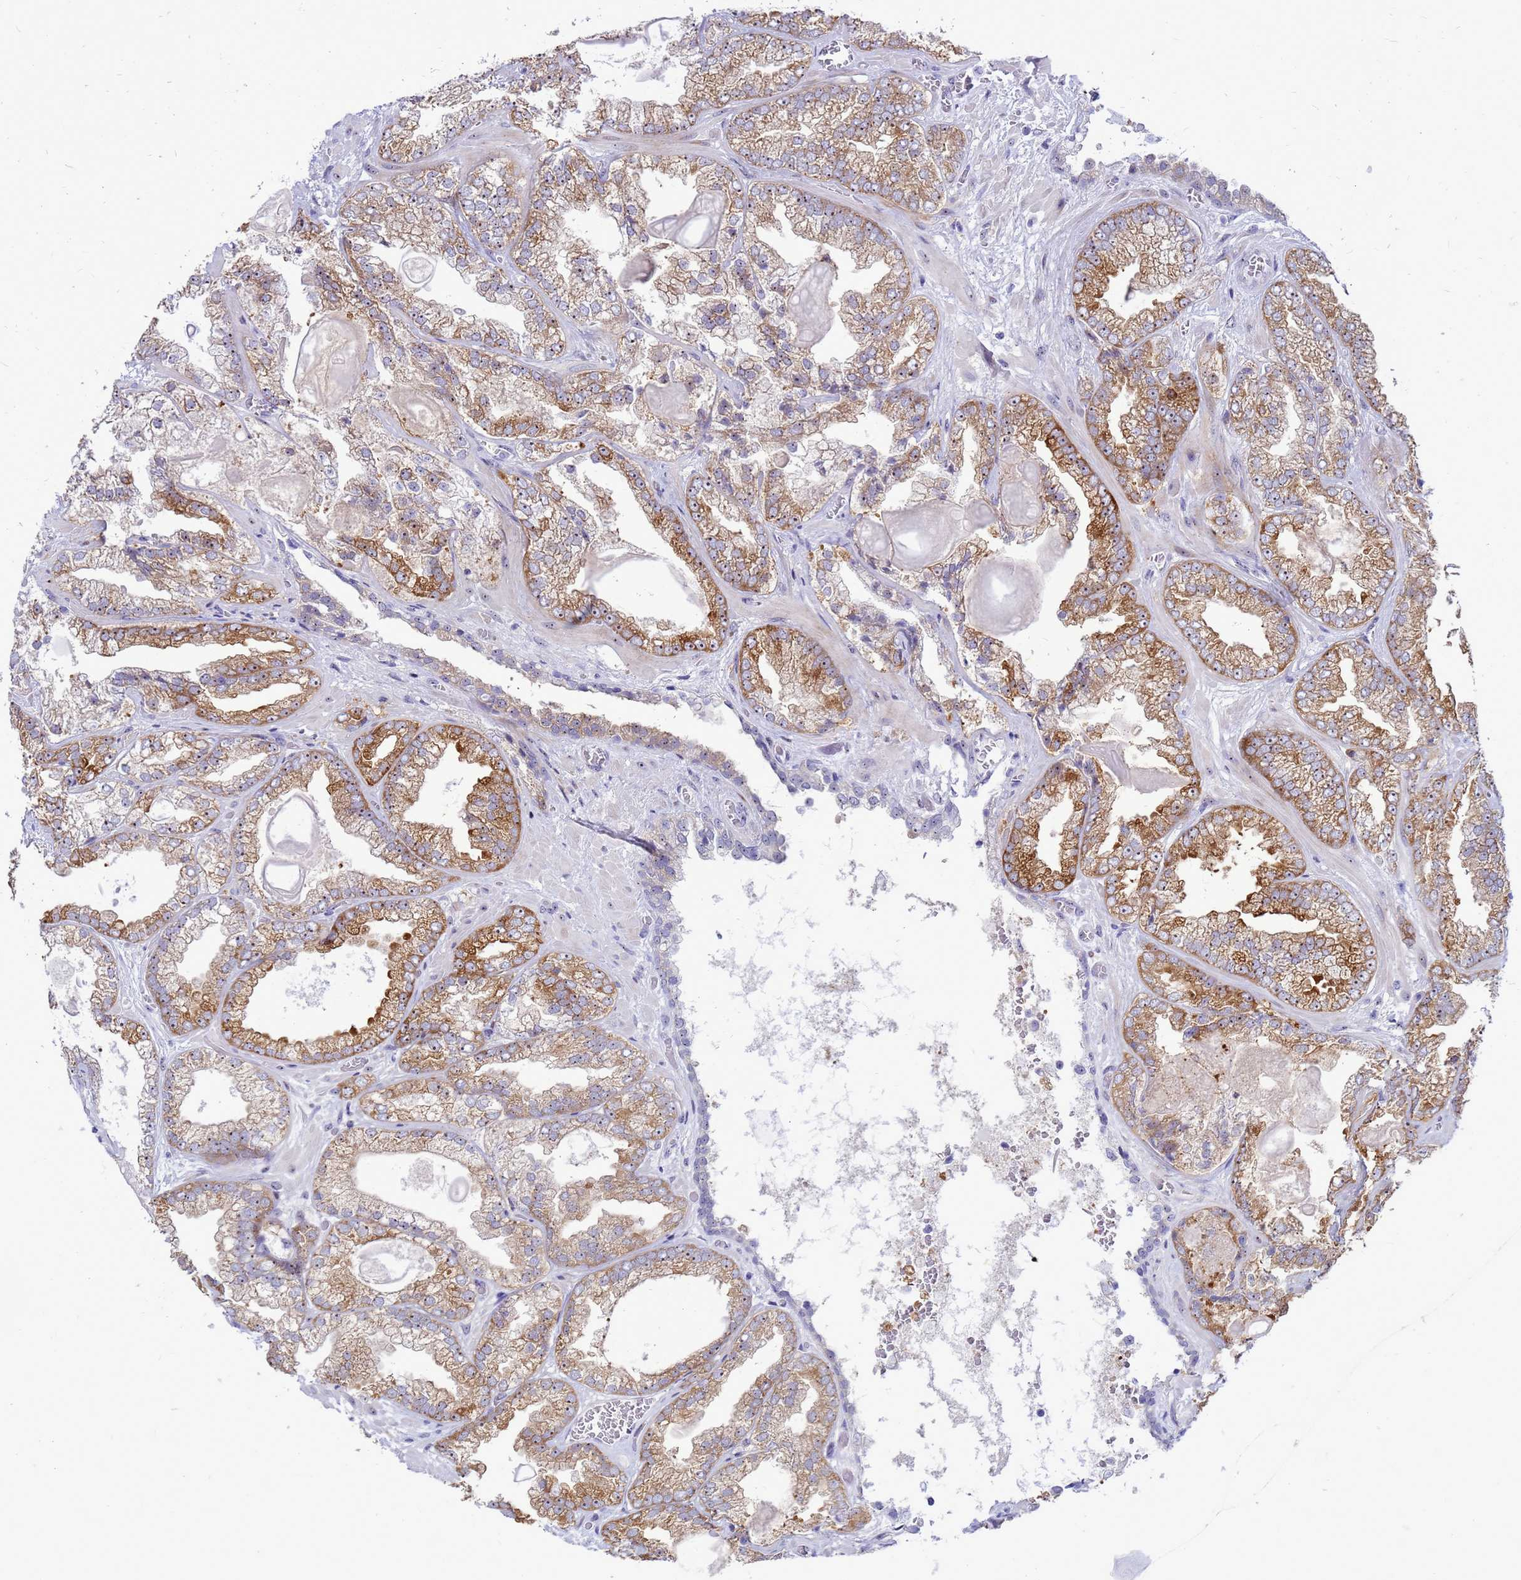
{"staining": {"intensity": "moderate", "quantity": ">75%", "location": "cytoplasmic/membranous"}, "tissue": "prostate cancer", "cell_type": "Tumor cells", "image_type": "cancer", "snomed": [{"axis": "morphology", "description": "Adenocarcinoma, Low grade"}, {"axis": "topography", "description": "Prostate"}], "caption": "IHC micrograph of neoplastic tissue: prostate cancer (low-grade adenocarcinoma) stained using immunohistochemistry displays medium levels of moderate protein expression localized specifically in the cytoplasmic/membranous of tumor cells, appearing as a cytoplasmic/membranous brown color.", "gene": "RSPO1", "patient": {"sex": "male", "age": 57}}